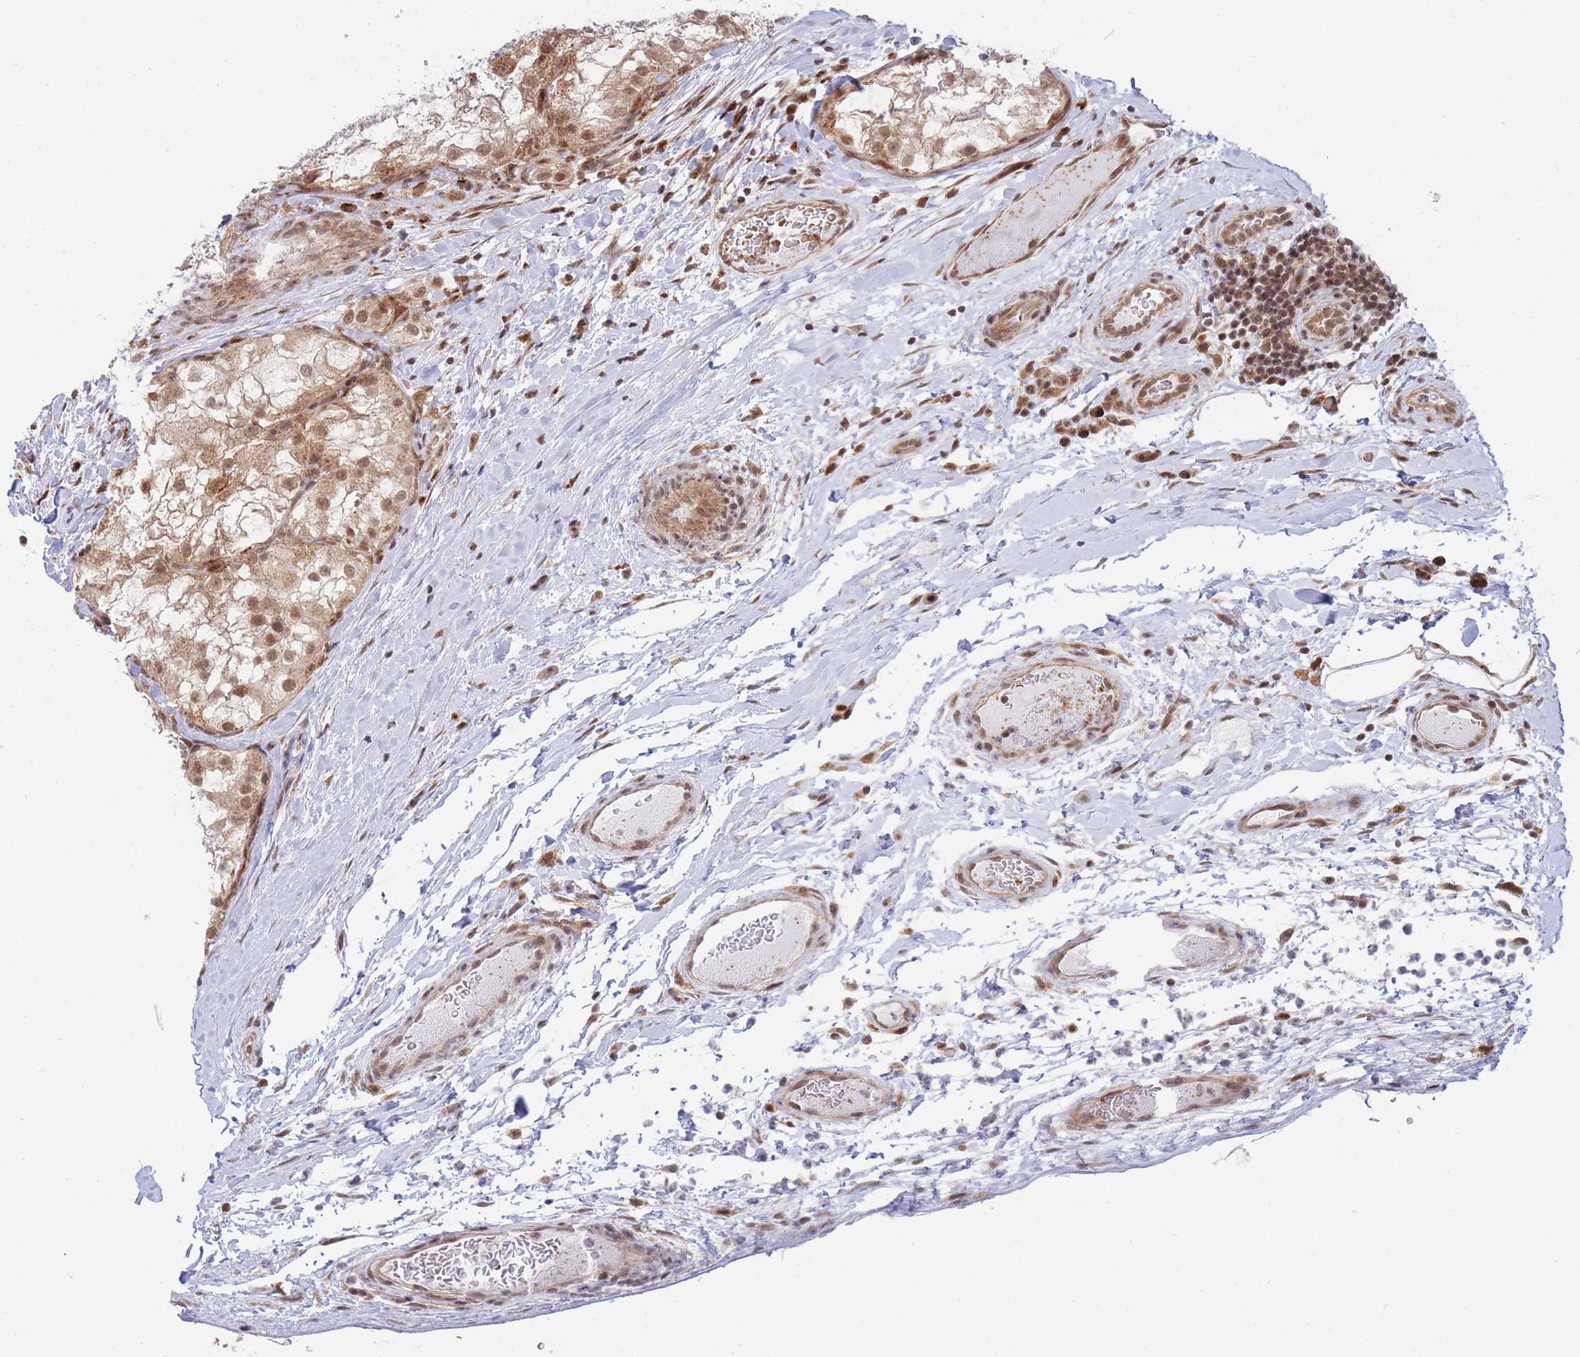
{"staining": {"intensity": "moderate", "quantity": ">75%", "location": "cytoplasmic/membranous,nuclear"}, "tissue": "renal cancer", "cell_type": "Tumor cells", "image_type": "cancer", "snomed": [{"axis": "morphology", "description": "Adenocarcinoma, NOS"}, {"axis": "topography", "description": "Kidney"}], "caption": "This image reveals immunohistochemistry (IHC) staining of human renal cancer (adenocarcinoma), with medium moderate cytoplasmic/membranous and nuclear expression in approximately >75% of tumor cells.", "gene": "BOD1L1", "patient": {"sex": "female", "age": 72}}